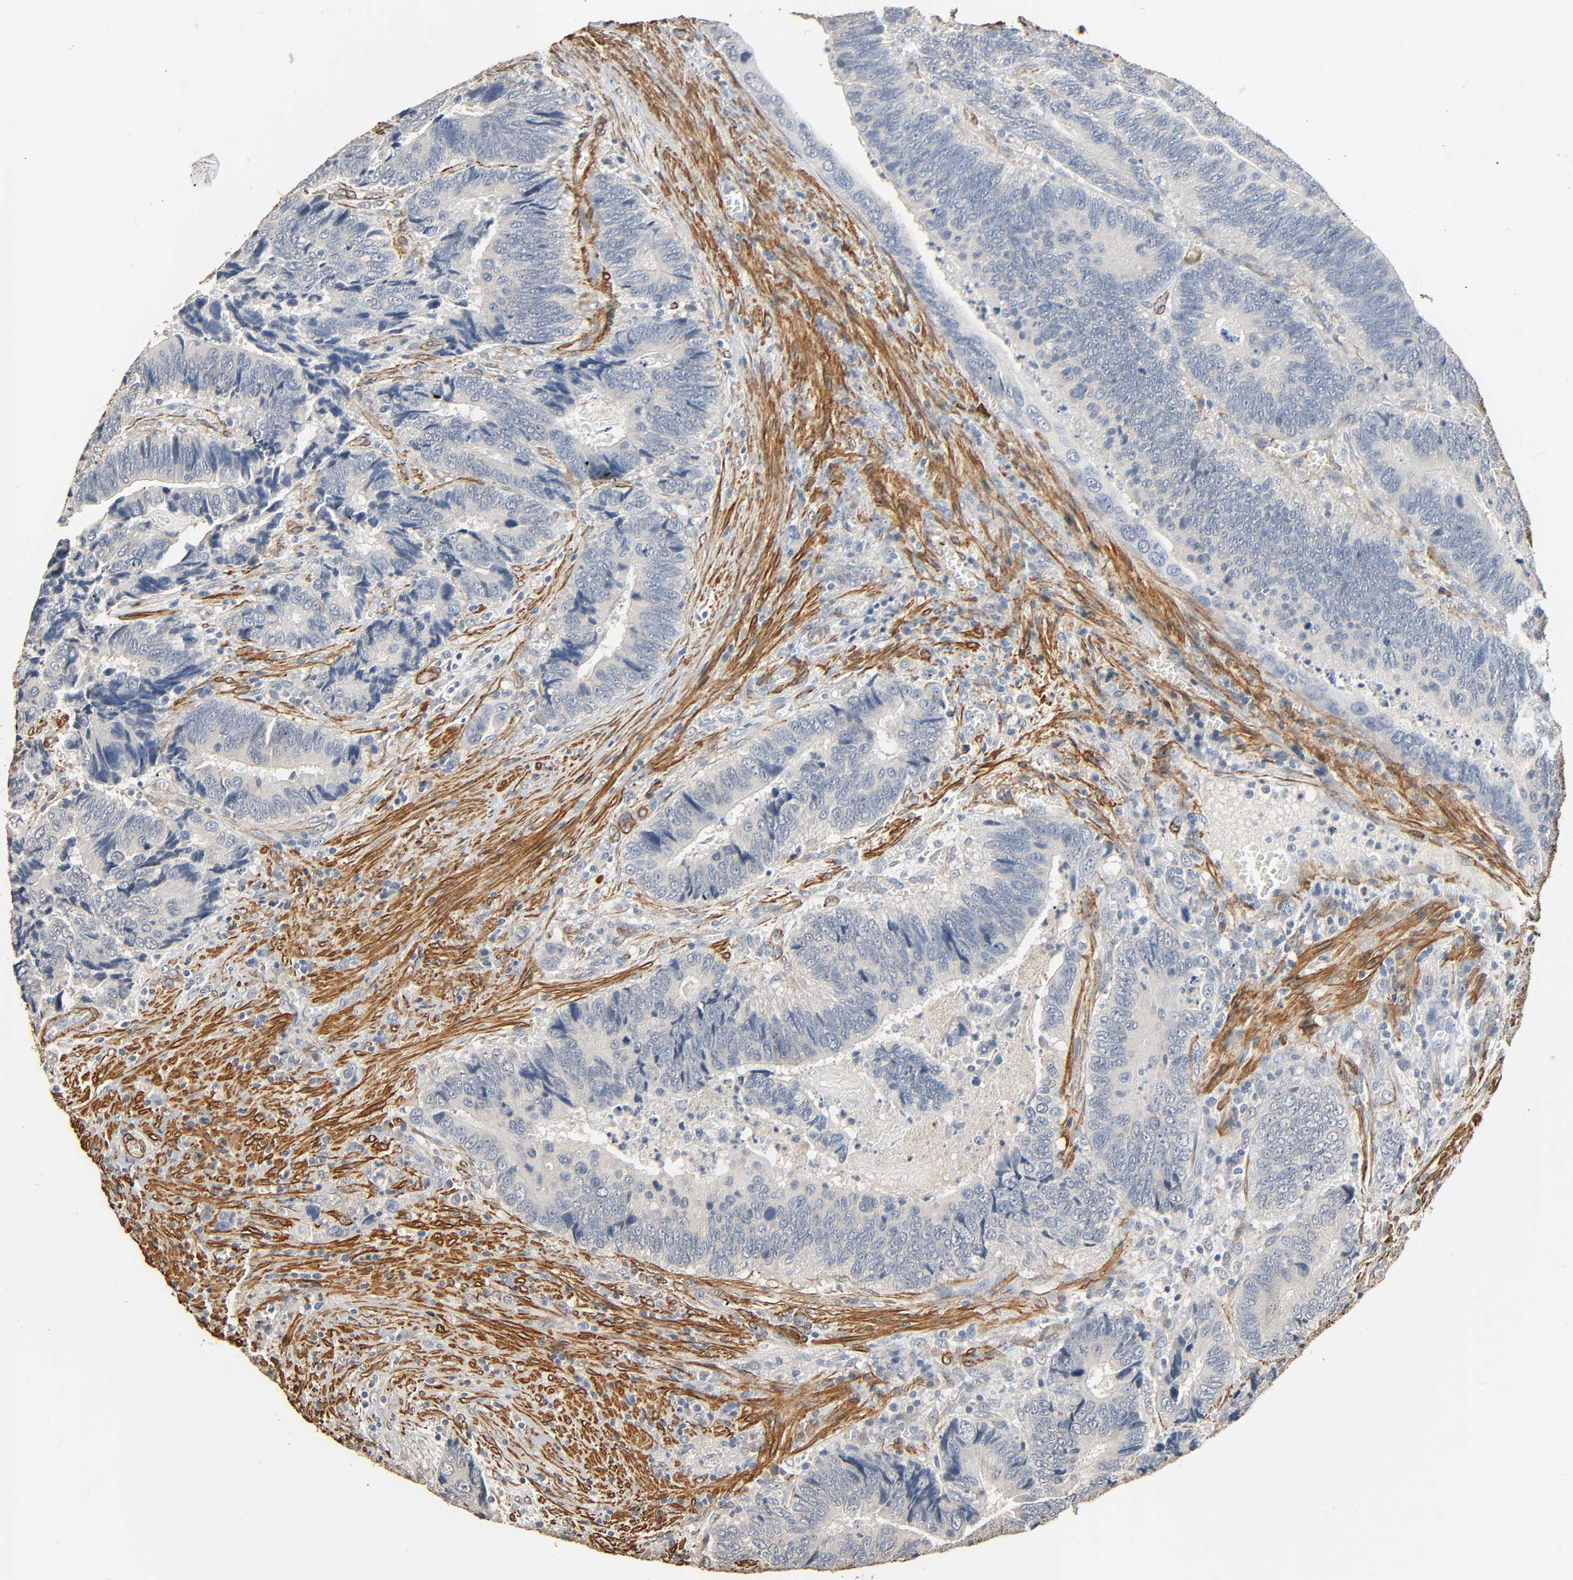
{"staining": {"intensity": "negative", "quantity": "none", "location": "none"}, "tissue": "colorectal cancer", "cell_type": "Tumor cells", "image_type": "cancer", "snomed": [{"axis": "morphology", "description": "Adenocarcinoma, NOS"}, {"axis": "topography", "description": "Colon"}], "caption": "DAB immunohistochemical staining of adenocarcinoma (colorectal) demonstrates no significant positivity in tumor cells. Brightfield microscopy of immunohistochemistry stained with DAB (3,3'-diaminobenzidine) (brown) and hematoxylin (blue), captured at high magnification.", "gene": "GSTA3", "patient": {"sex": "male", "age": 72}}